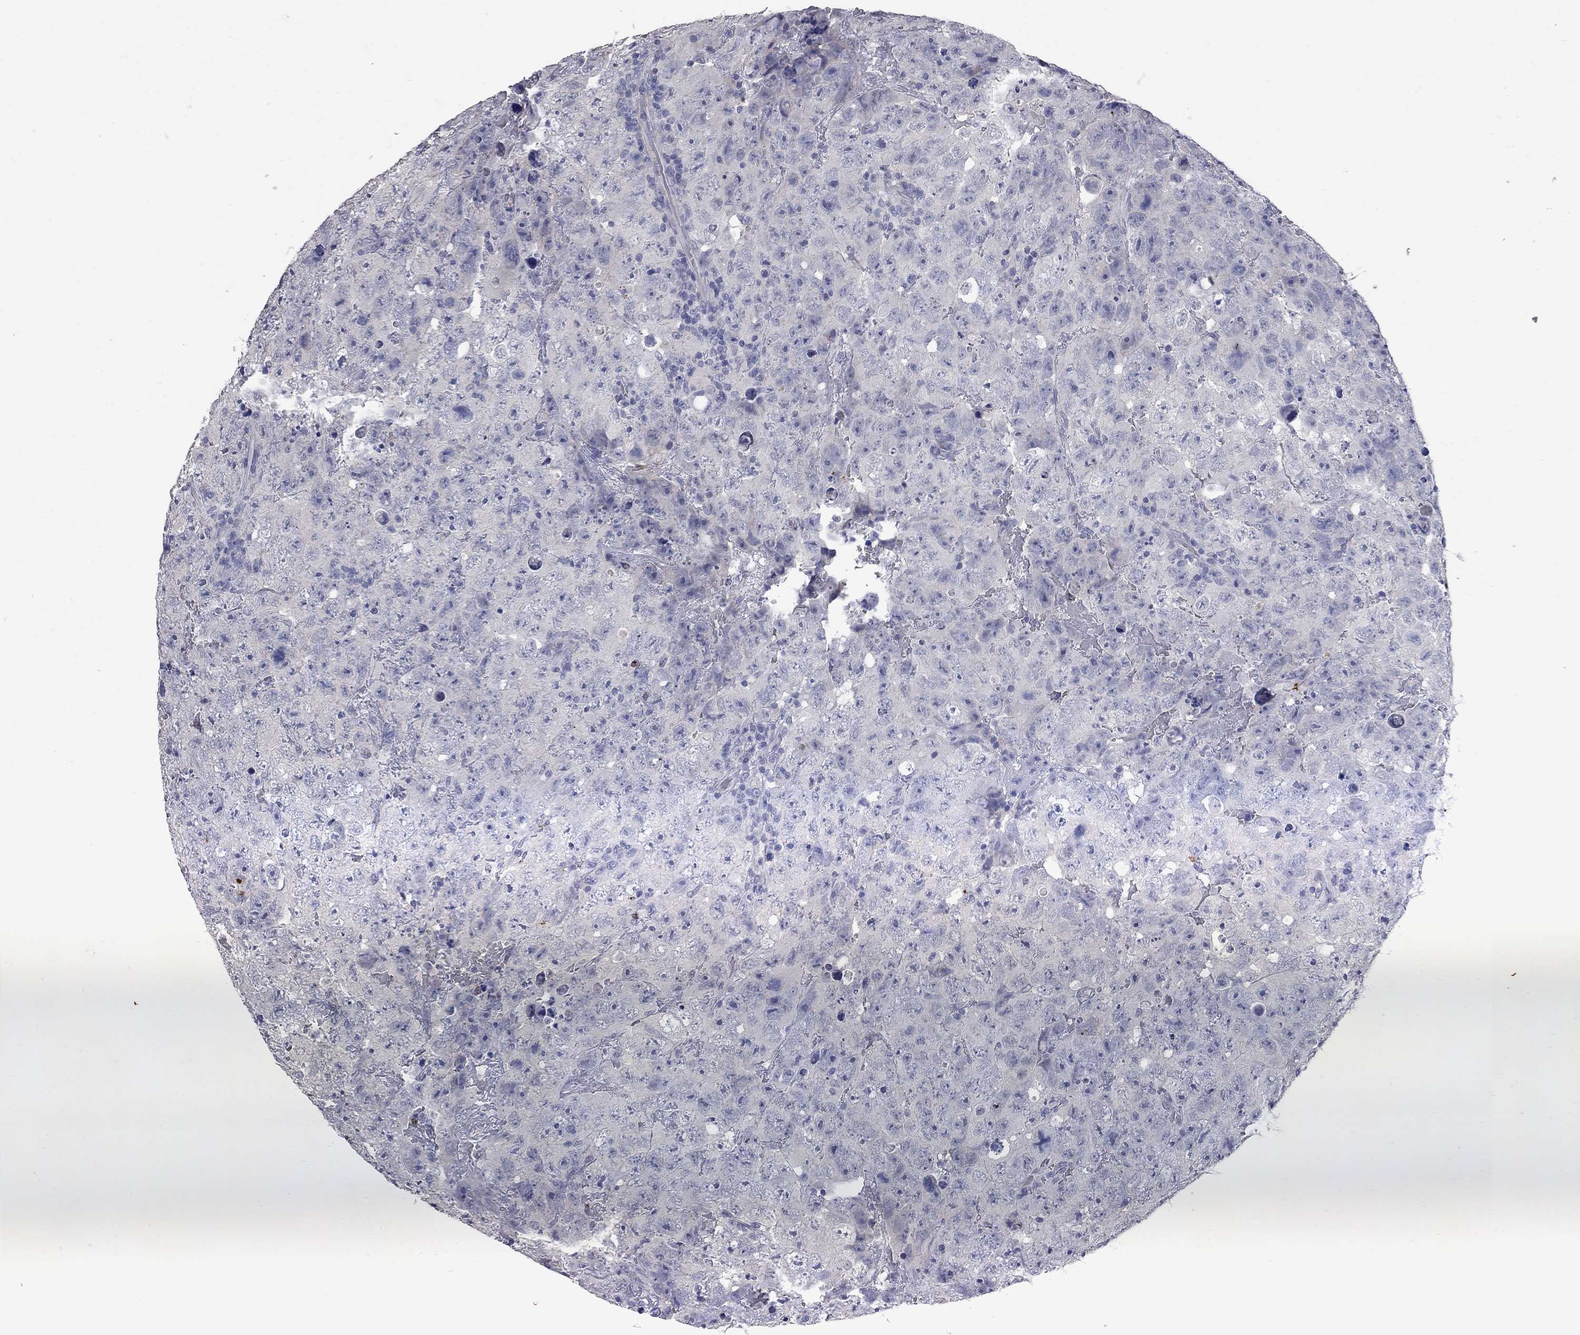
{"staining": {"intensity": "negative", "quantity": "none", "location": "none"}, "tissue": "testis cancer", "cell_type": "Tumor cells", "image_type": "cancer", "snomed": [{"axis": "morphology", "description": "Carcinoma, Embryonal, NOS"}, {"axis": "topography", "description": "Testis"}], "caption": "The photomicrograph shows no staining of tumor cells in testis cancer.", "gene": "NOS2", "patient": {"sex": "male", "age": 24}}